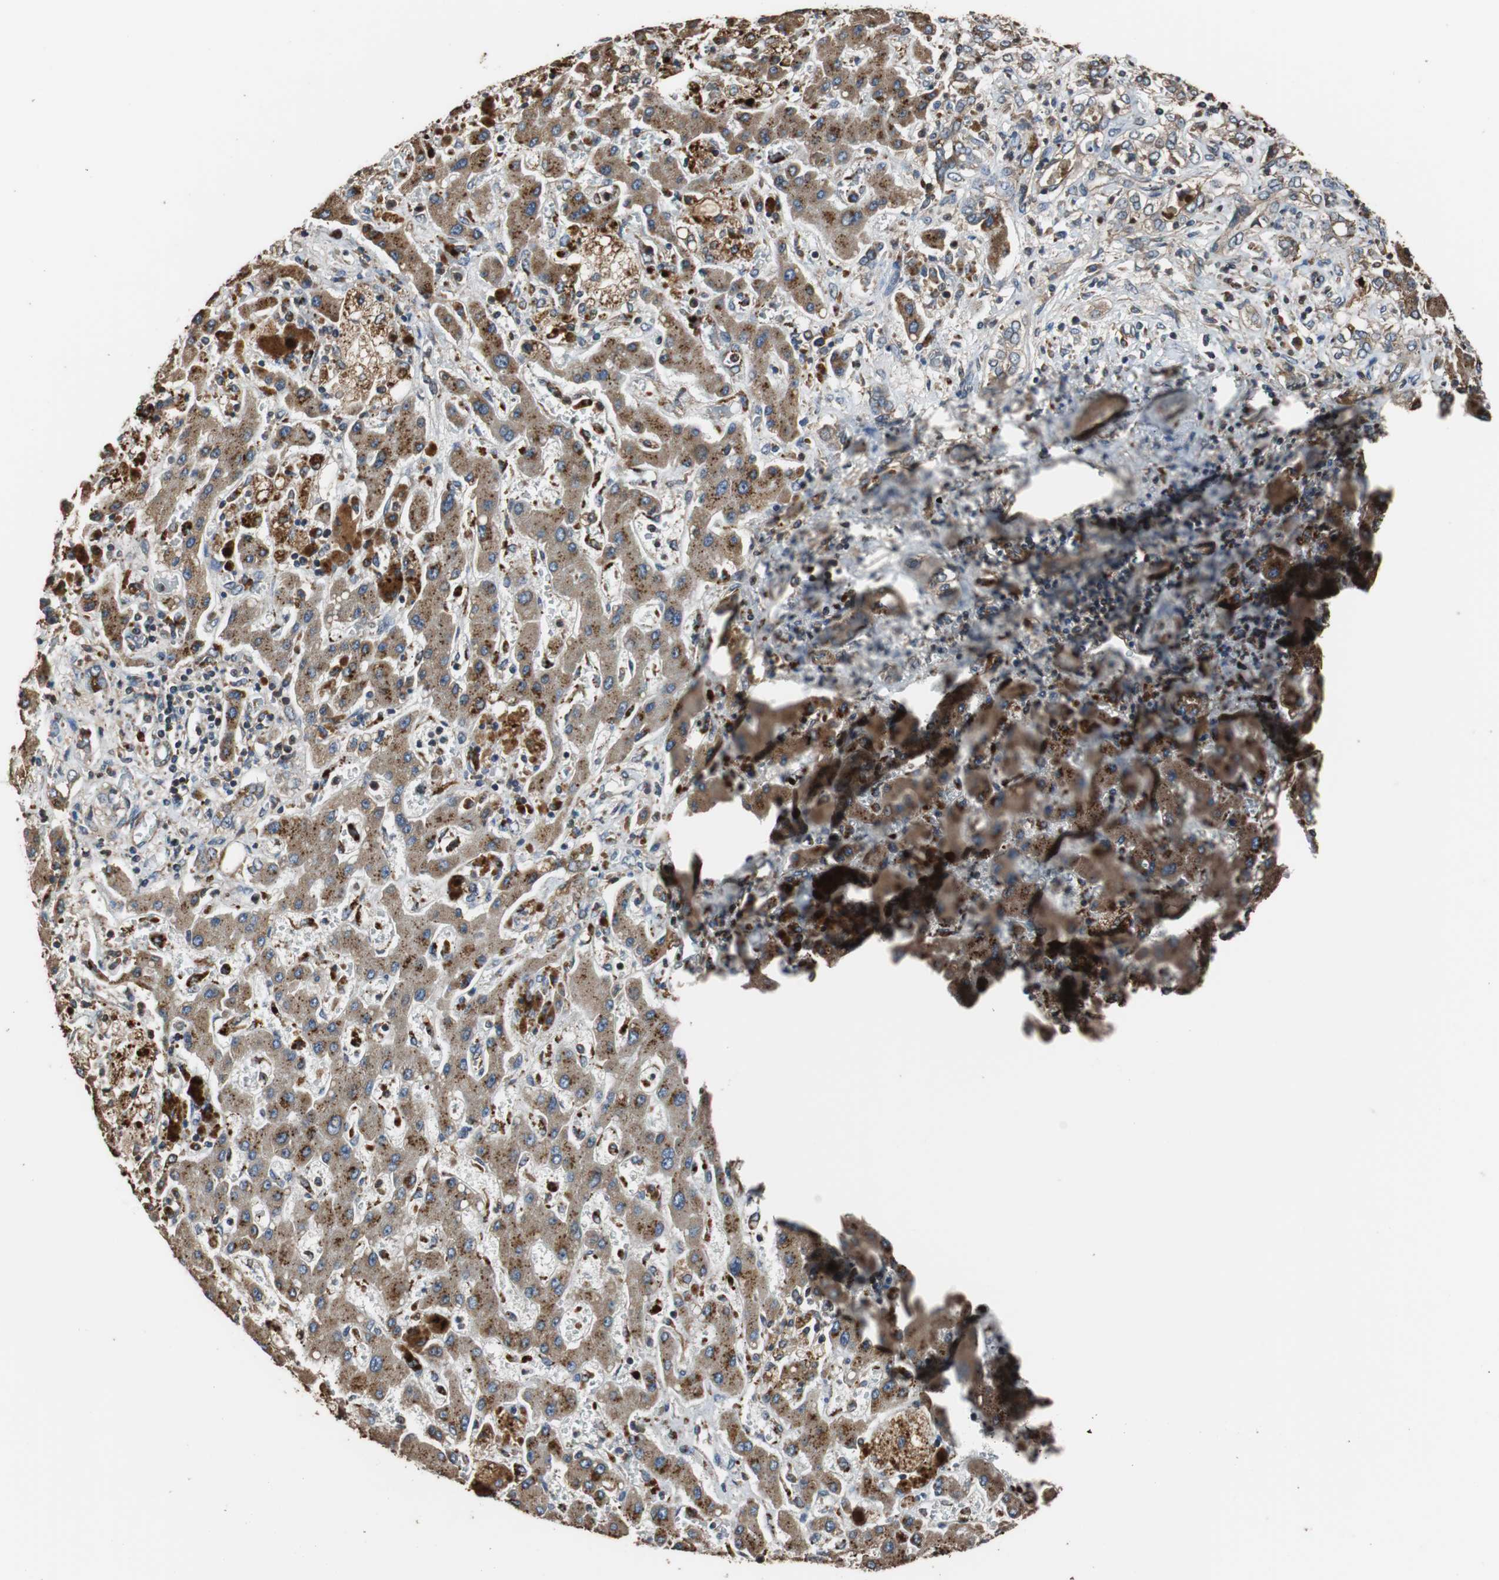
{"staining": {"intensity": "moderate", "quantity": ">75%", "location": "cytoplasmic/membranous"}, "tissue": "liver cancer", "cell_type": "Tumor cells", "image_type": "cancer", "snomed": [{"axis": "morphology", "description": "Cholangiocarcinoma"}, {"axis": "topography", "description": "Liver"}], "caption": "Immunohistochemistry of human liver cancer exhibits medium levels of moderate cytoplasmic/membranous positivity in approximately >75% of tumor cells. Using DAB (3,3'-diaminobenzidine) (brown) and hematoxylin (blue) stains, captured at high magnification using brightfield microscopy.", "gene": "PITRM1", "patient": {"sex": "male", "age": 50}}